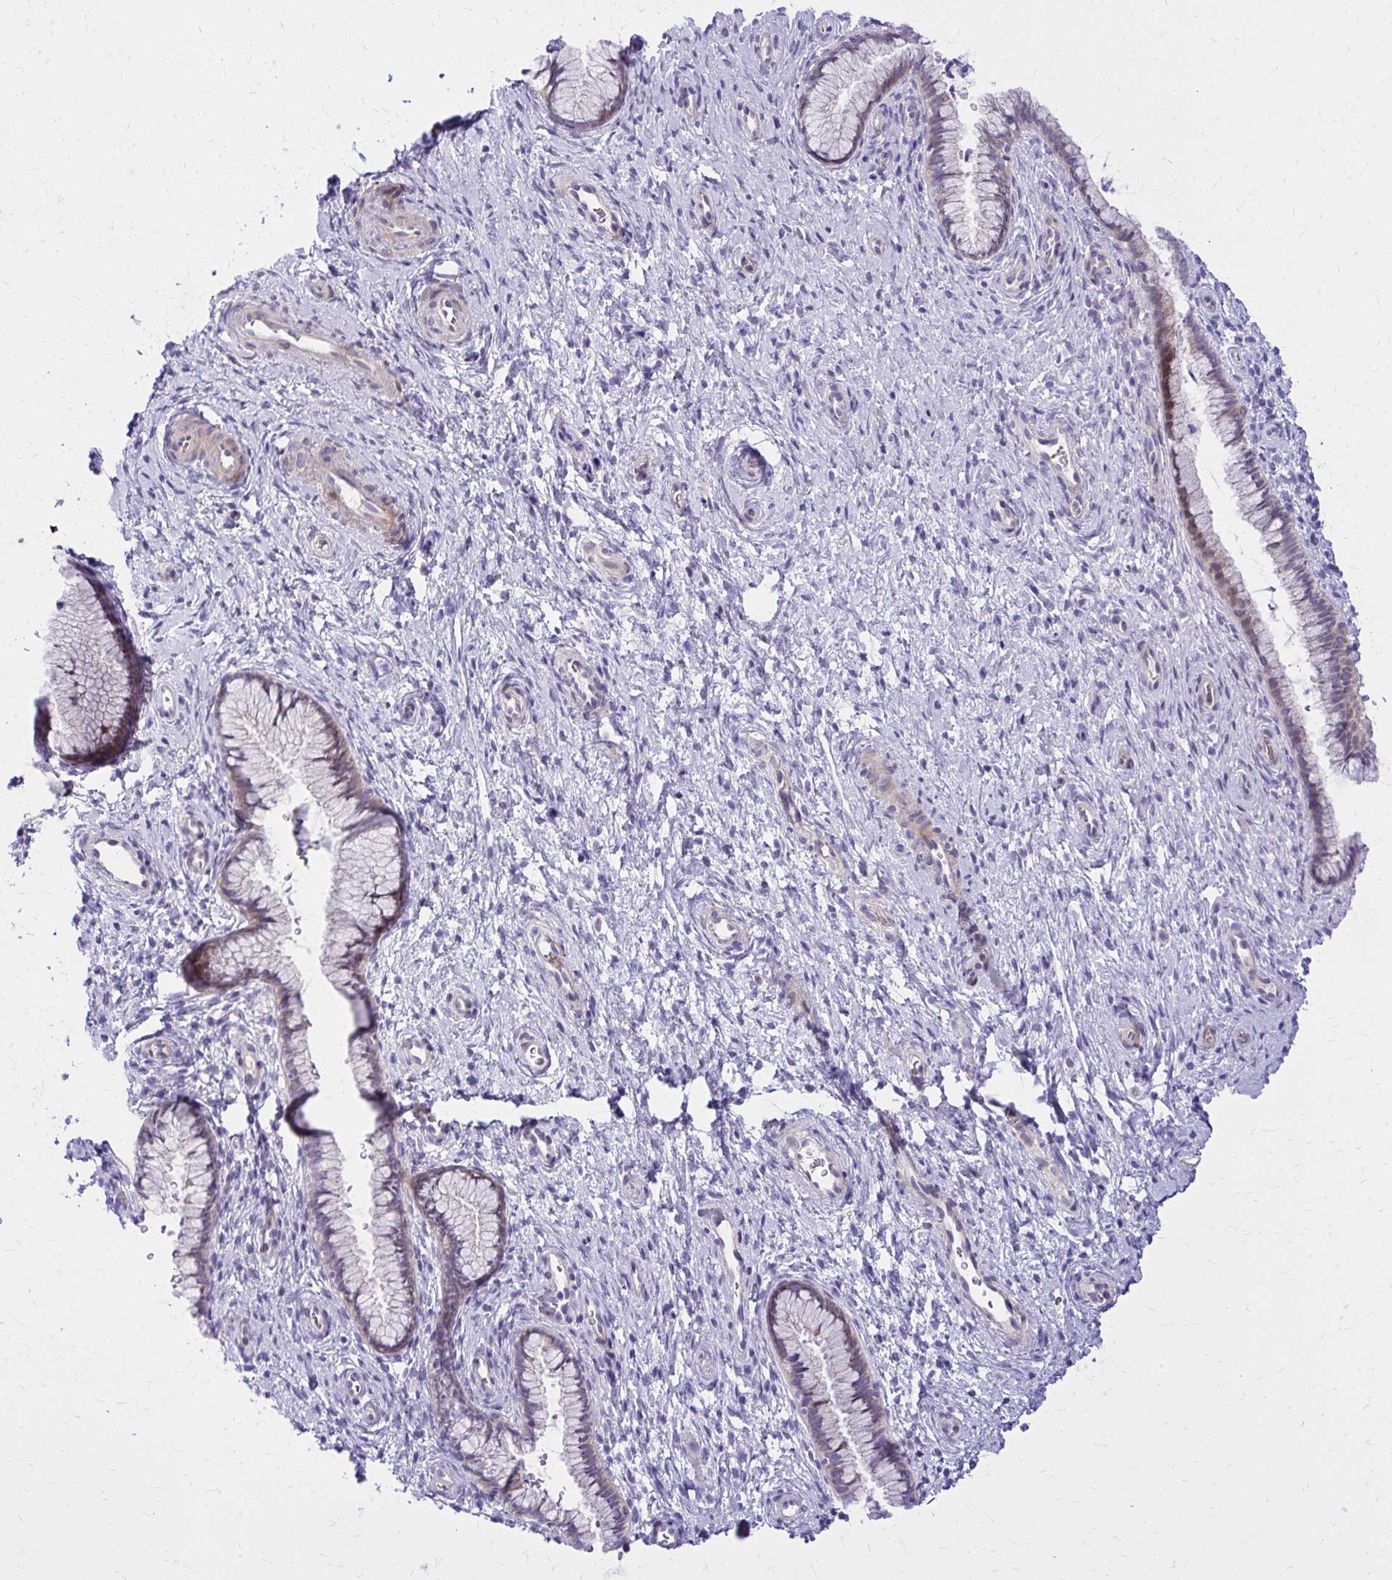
{"staining": {"intensity": "weak", "quantity": "25%-75%", "location": "cytoplasmic/membranous"}, "tissue": "cervix", "cell_type": "Glandular cells", "image_type": "normal", "snomed": [{"axis": "morphology", "description": "Normal tissue, NOS"}, {"axis": "topography", "description": "Cervix"}], "caption": "An image showing weak cytoplasmic/membranous positivity in approximately 25%-75% of glandular cells in benign cervix, as visualized by brown immunohistochemical staining.", "gene": "ADAMTSL1", "patient": {"sex": "female", "age": 34}}